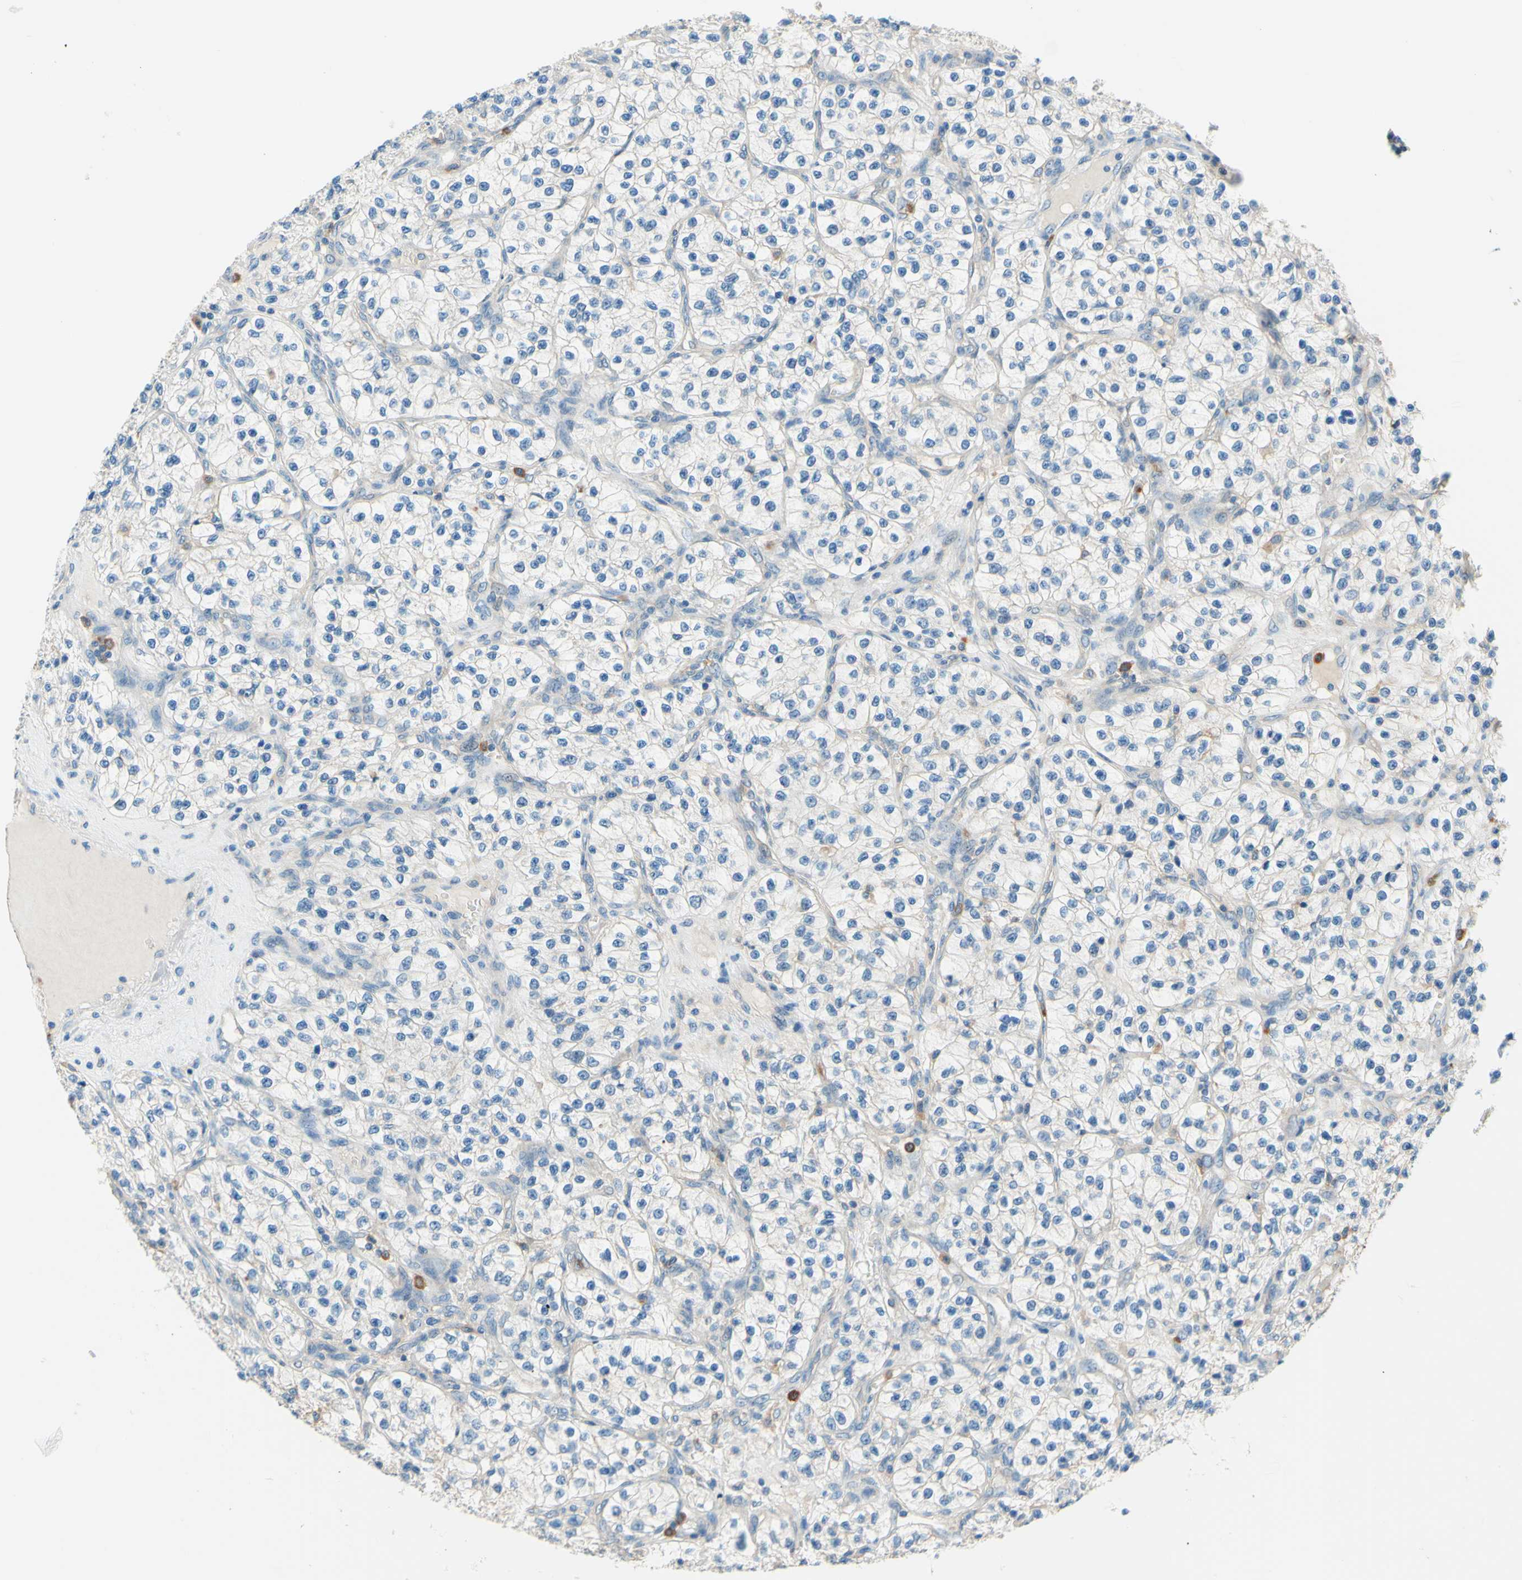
{"staining": {"intensity": "negative", "quantity": "none", "location": "none"}, "tissue": "renal cancer", "cell_type": "Tumor cells", "image_type": "cancer", "snomed": [{"axis": "morphology", "description": "Adenocarcinoma, NOS"}, {"axis": "topography", "description": "Kidney"}], "caption": "Immunohistochemistry (IHC) image of human renal adenocarcinoma stained for a protein (brown), which demonstrates no expression in tumor cells.", "gene": "SIGLEC9", "patient": {"sex": "female", "age": 57}}